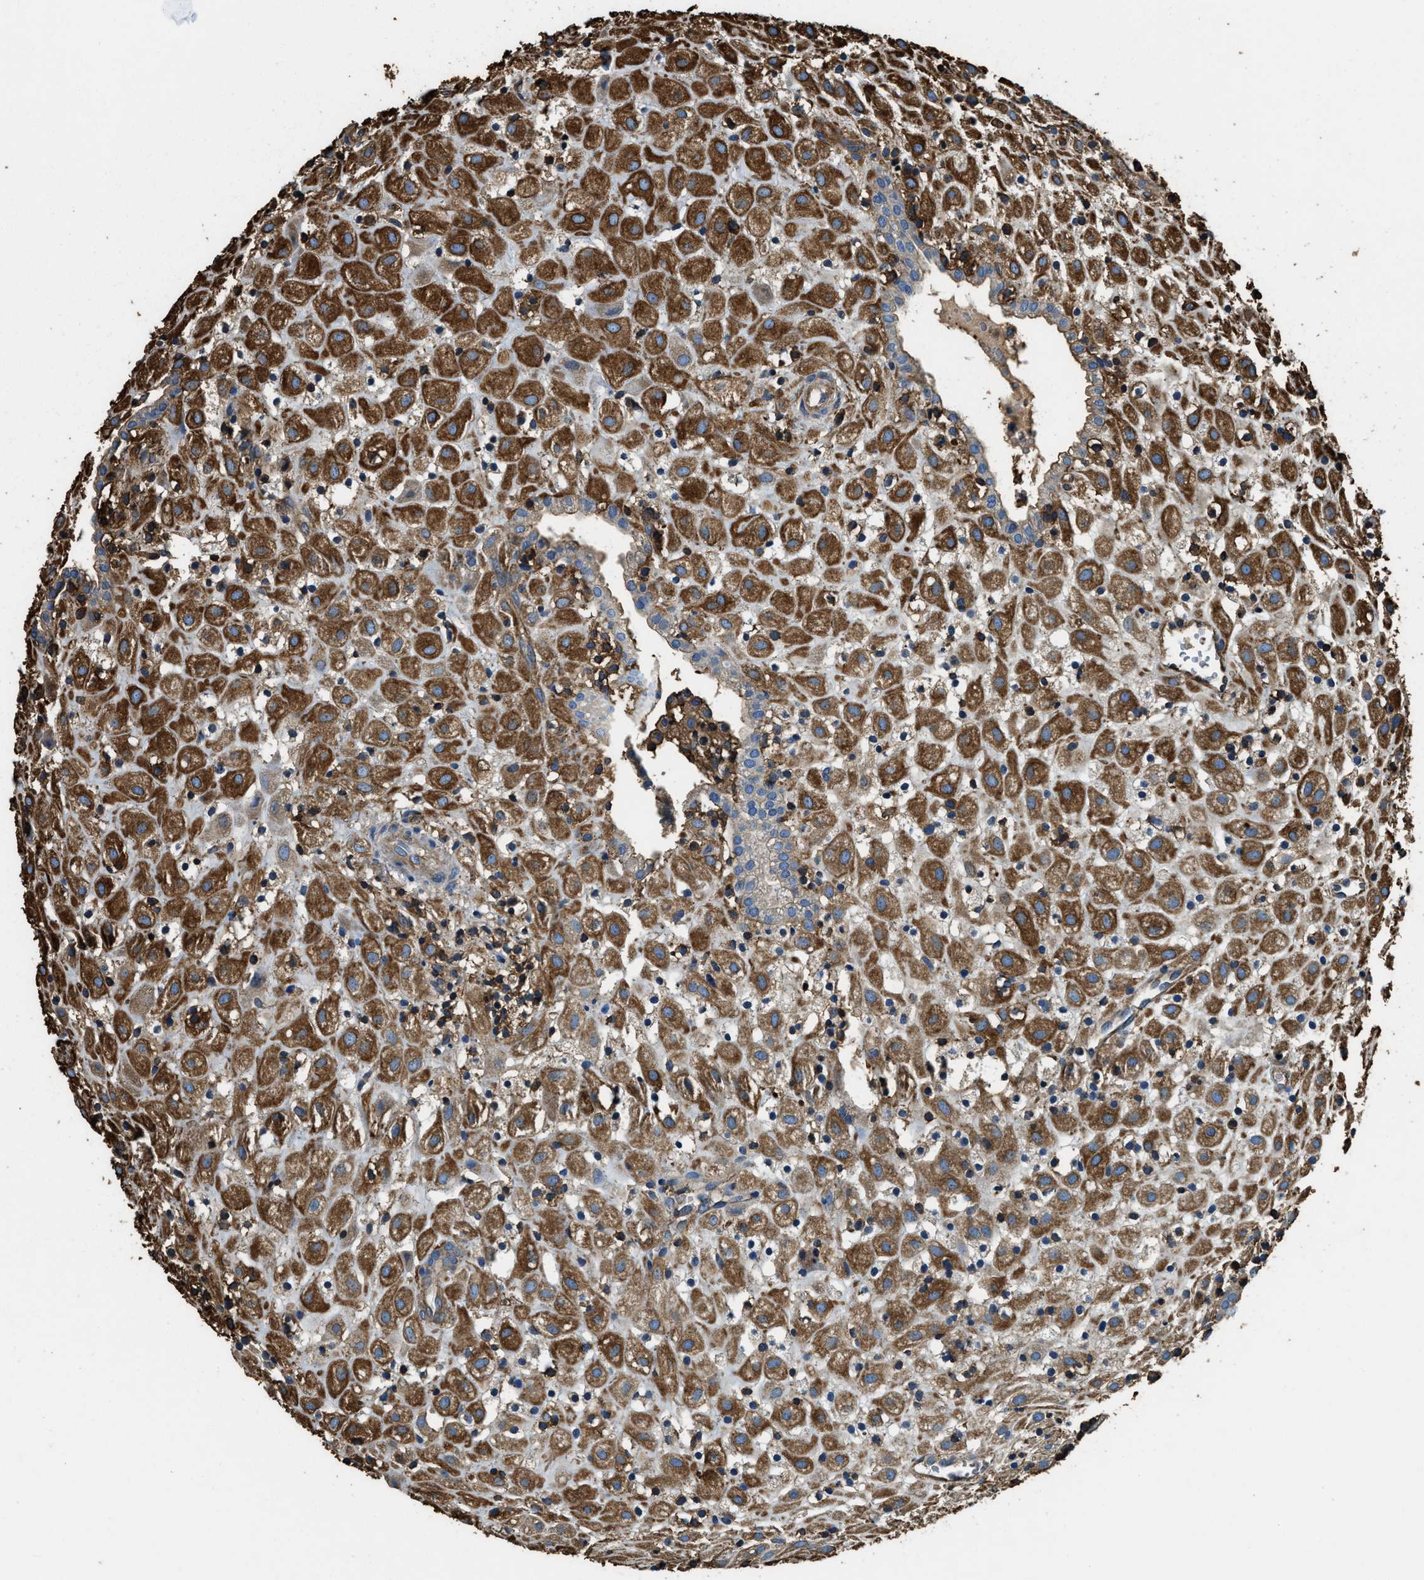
{"staining": {"intensity": "strong", "quantity": ">75%", "location": "cytoplasmic/membranous"}, "tissue": "placenta", "cell_type": "Decidual cells", "image_type": "normal", "snomed": [{"axis": "morphology", "description": "Normal tissue, NOS"}, {"axis": "topography", "description": "Placenta"}], "caption": "Human placenta stained with a brown dye shows strong cytoplasmic/membranous positive expression in about >75% of decidual cells.", "gene": "ACCS", "patient": {"sex": "female", "age": 18}}